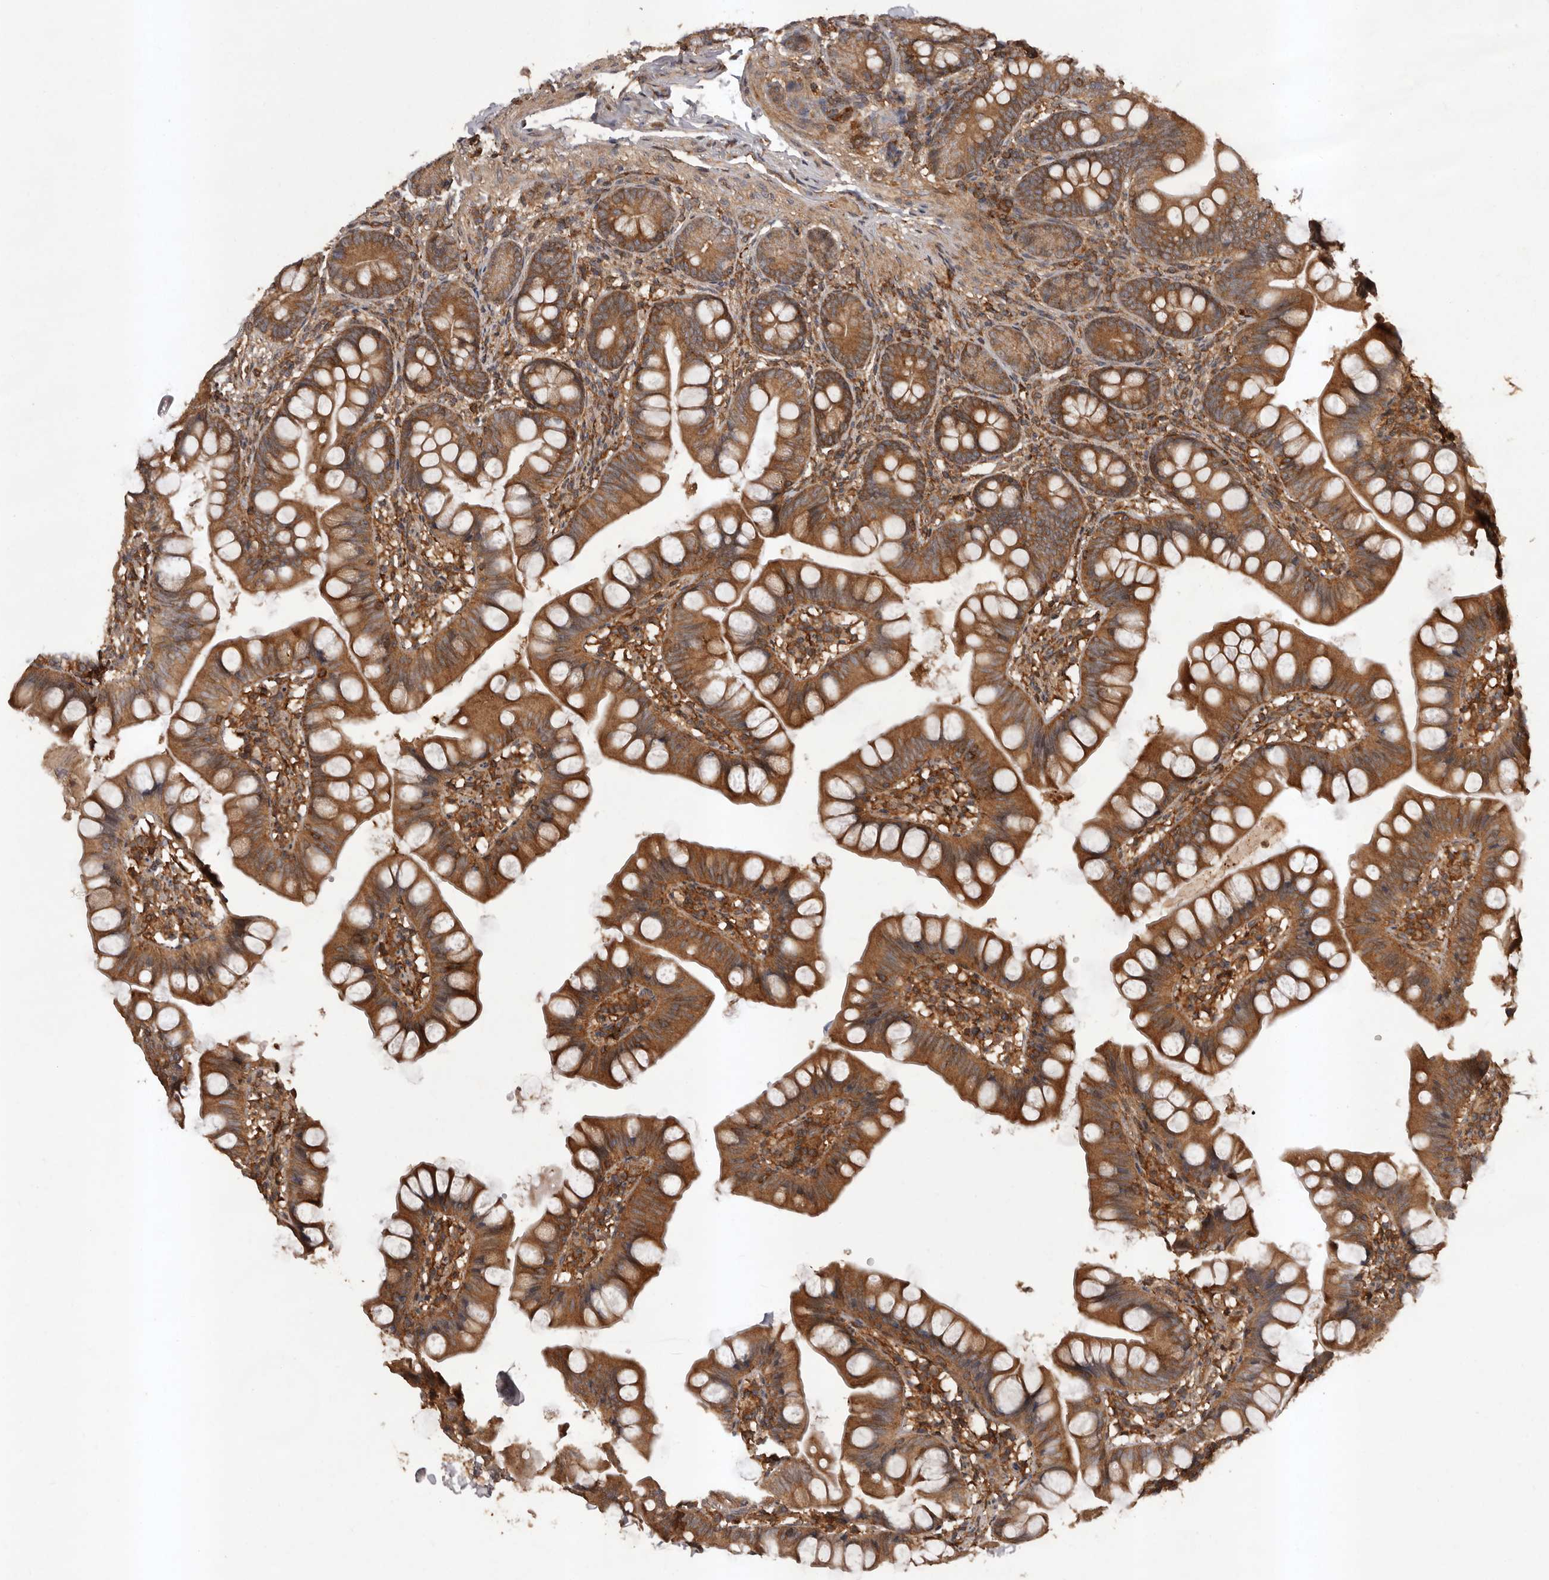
{"staining": {"intensity": "moderate", "quantity": ">75%", "location": "cytoplasmic/membranous"}, "tissue": "small intestine", "cell_type": "Glandular cells", "image_type": "normal", "snomed": [{"axis": "morphology", "description": "Normal tissue, NOS"}, {"axis": "topography", "description": "Small intestine"}], "caption": "A micrograph of small intestine stained for a protein demonstrates moderate cytoplasmic/membranous brown staining in glandular cells.", "gene": "SLC22A3", "patient": {"sex": "male", "age": 7}}